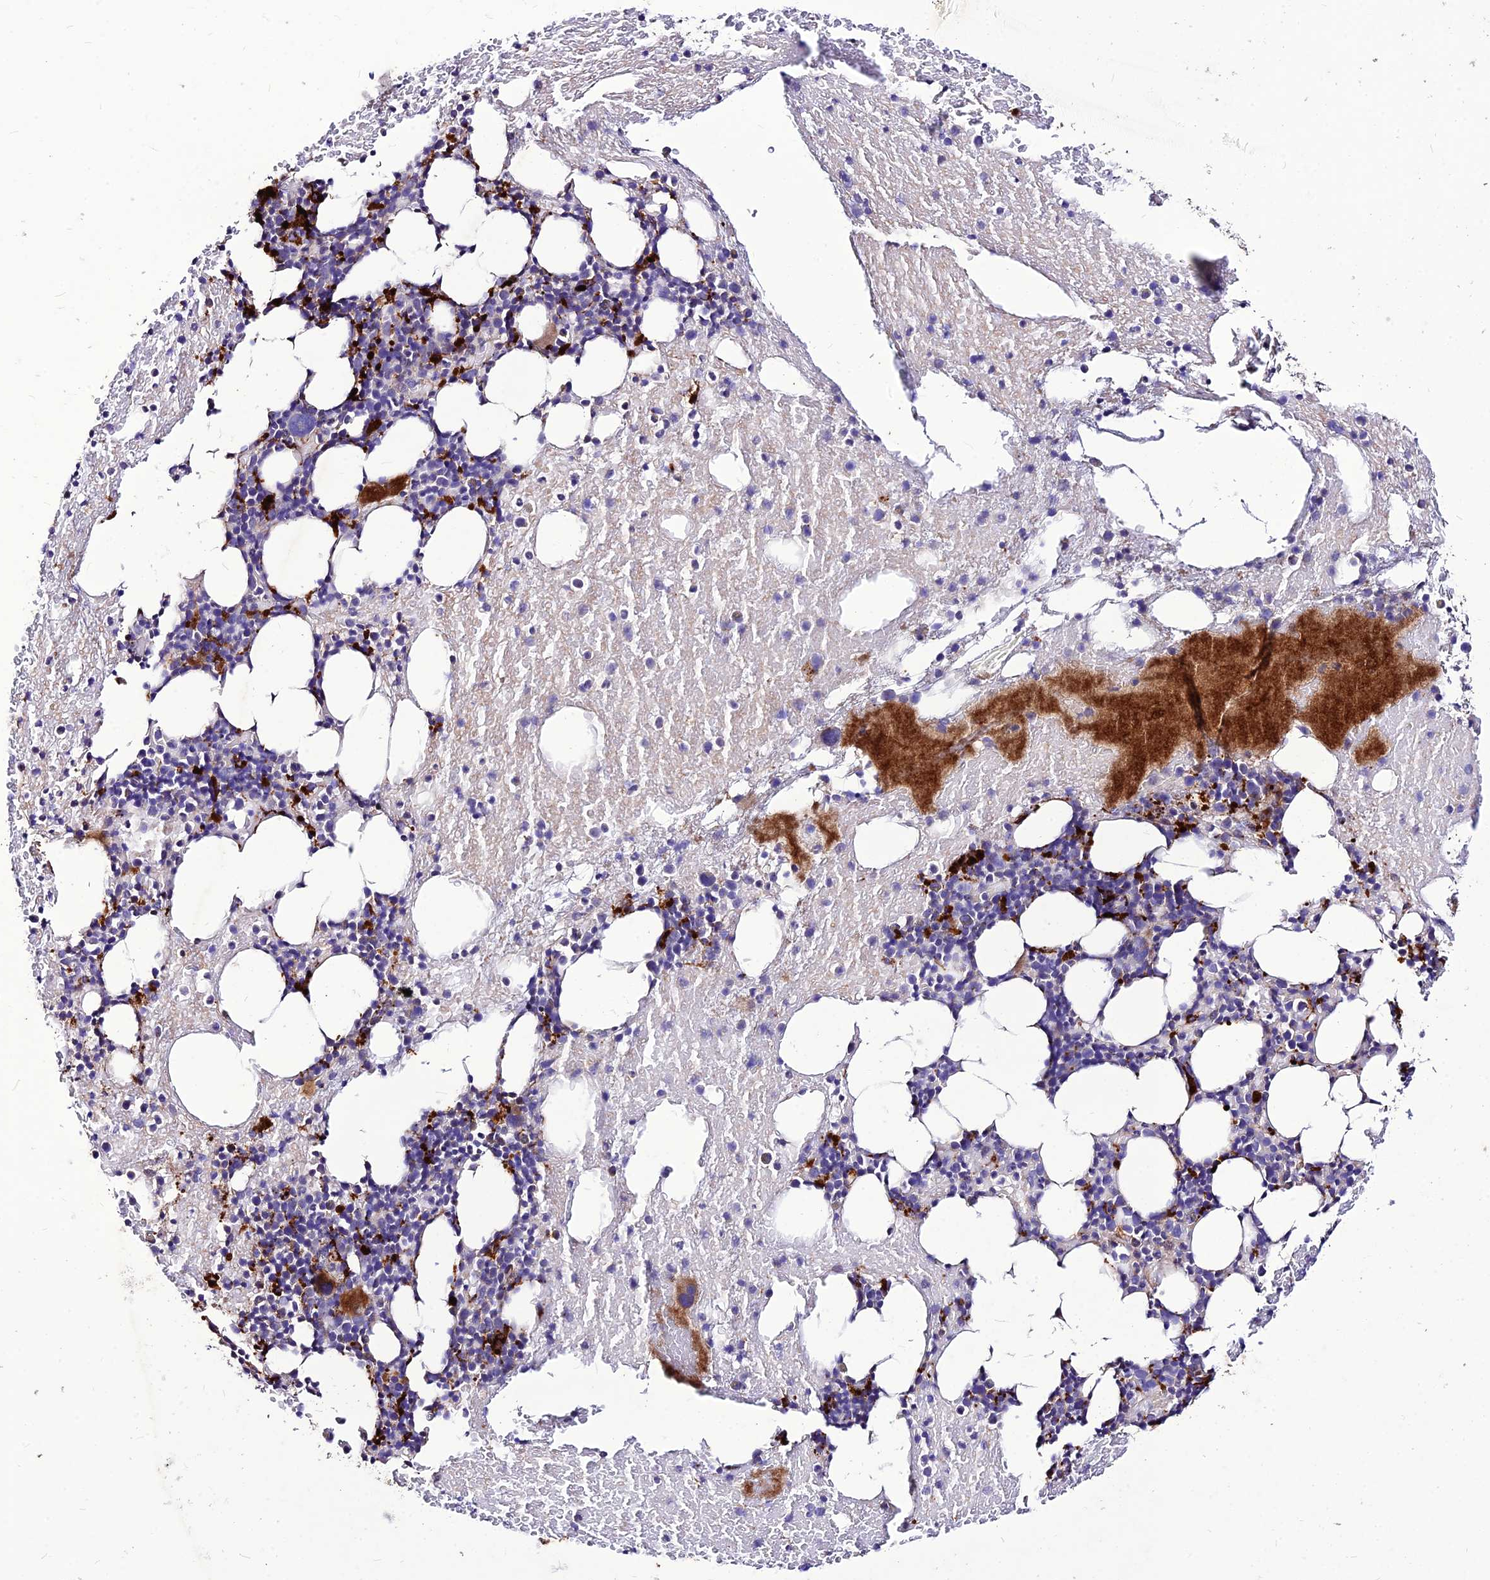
{"staining": {"intensity": "moderate", "quantity": "<25%", "location": "cytoplasmic/membranous"}, "tissue": "bone marrow", "cell_type": "Hematopoietic cells", "image_type": "normal", "snomed": [{"axis": "morphology", "description": "Normal tissue, NOS"}, {"axis": "topography", "description": "Bone marrow"}], "caption": "Hematopoietic cells demonstrate low levels of moderate cytoplasmic/membranous staining in about <25% of cells in benign human bone marrow.", "gene": "RIMOC1", "patient": {"sex": "male", "age": 57}}